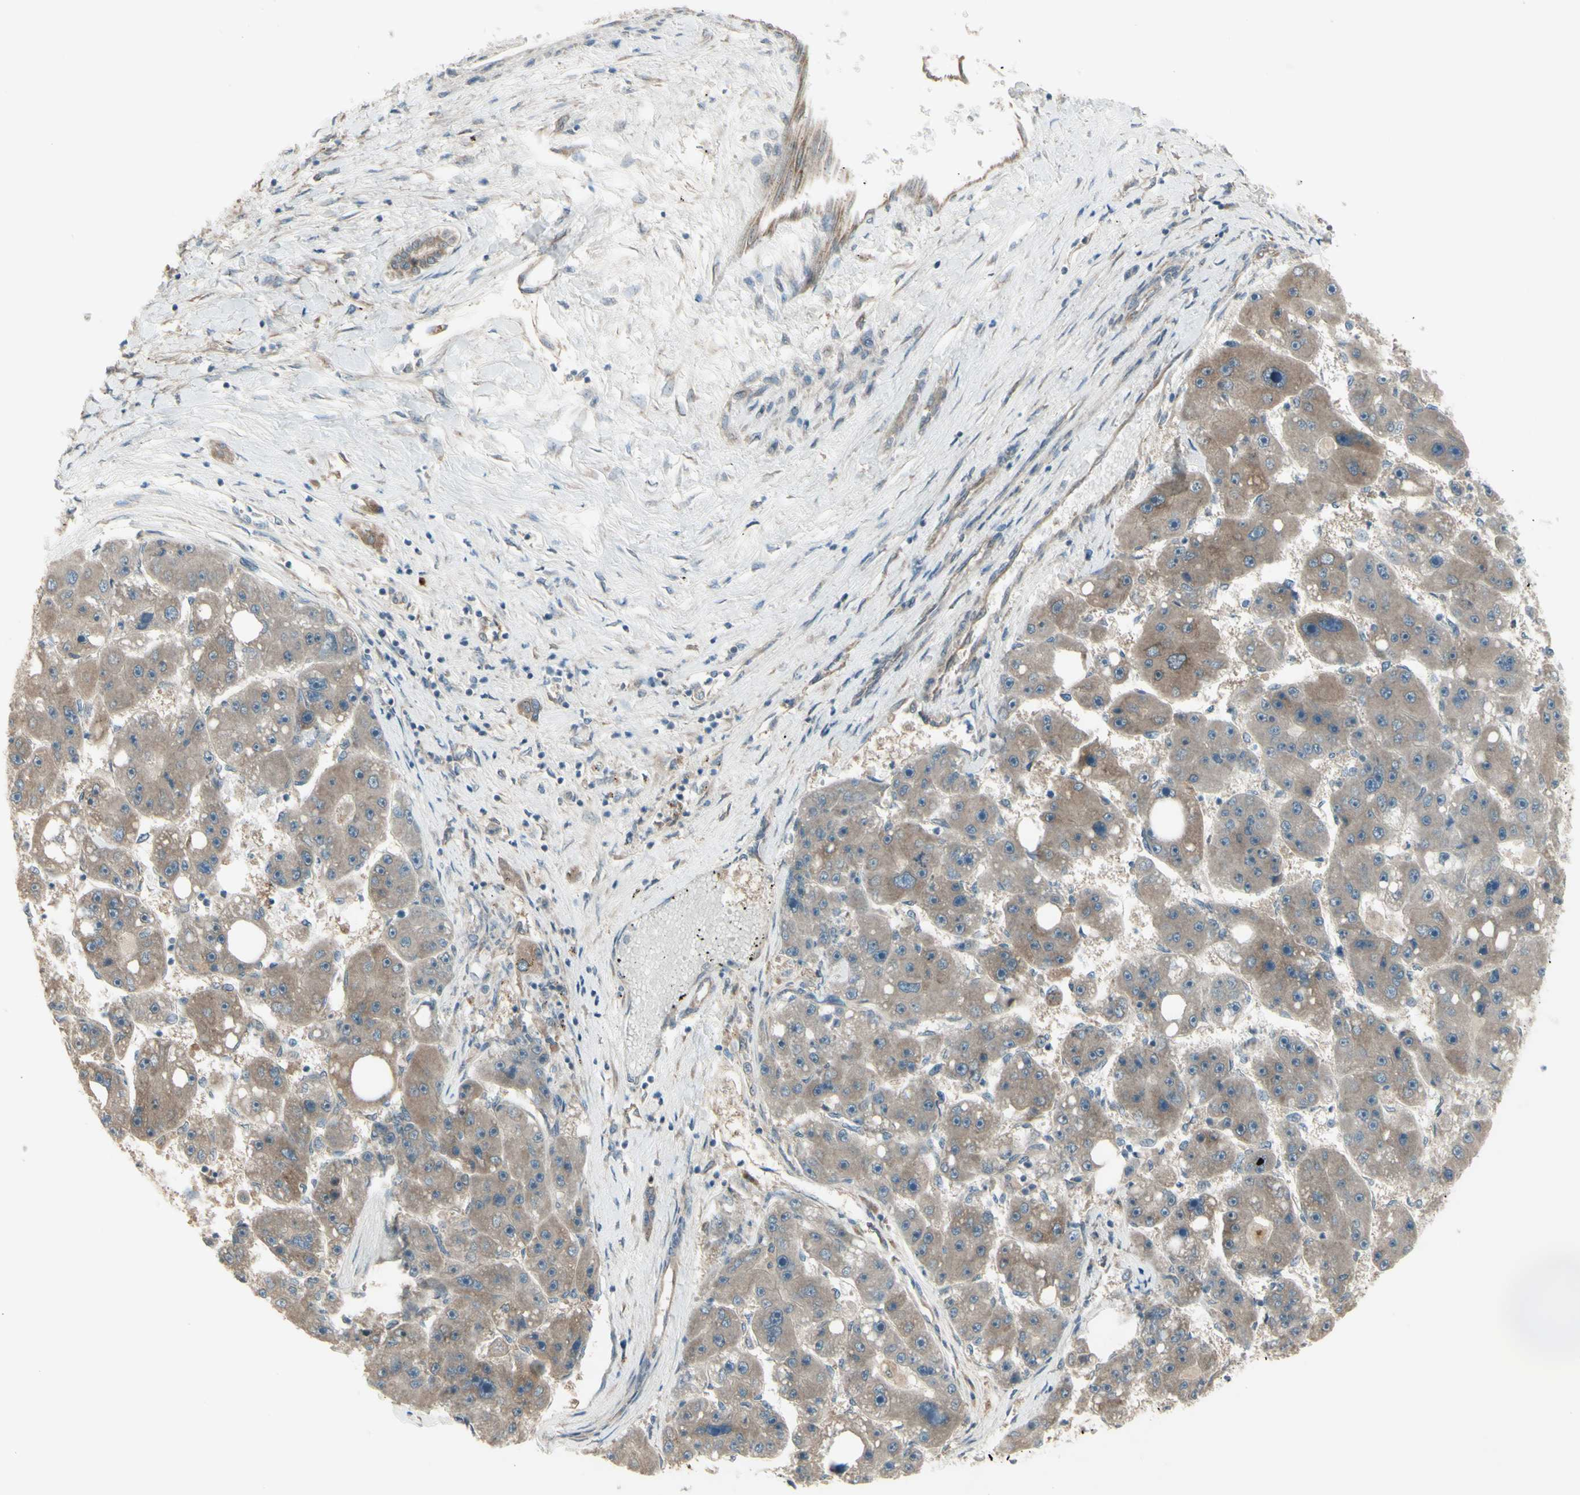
{"staining": {"intensity": "weak", "quantity": "25%-75%", "location": "cytoplasmic/membranous"}, "tissue": "liver cancer", "cell_type": "Tumor cells", "image_type": "cancer", "snomed": [{"axis": "morphology", "description": "Carcinoma, Hepatocellular, NOS"}, {"axis": "topography", "description": "Liver"}], "caption": "Hepatocellular carcinoma (liver) was stained to show a protein in brown. There is low levels of weak cytoplasmic/membranous expression in approximately 25%-75% of tumor cells.", "gene": "NAXD", "patient": {"sex": "female", "age": 61}}